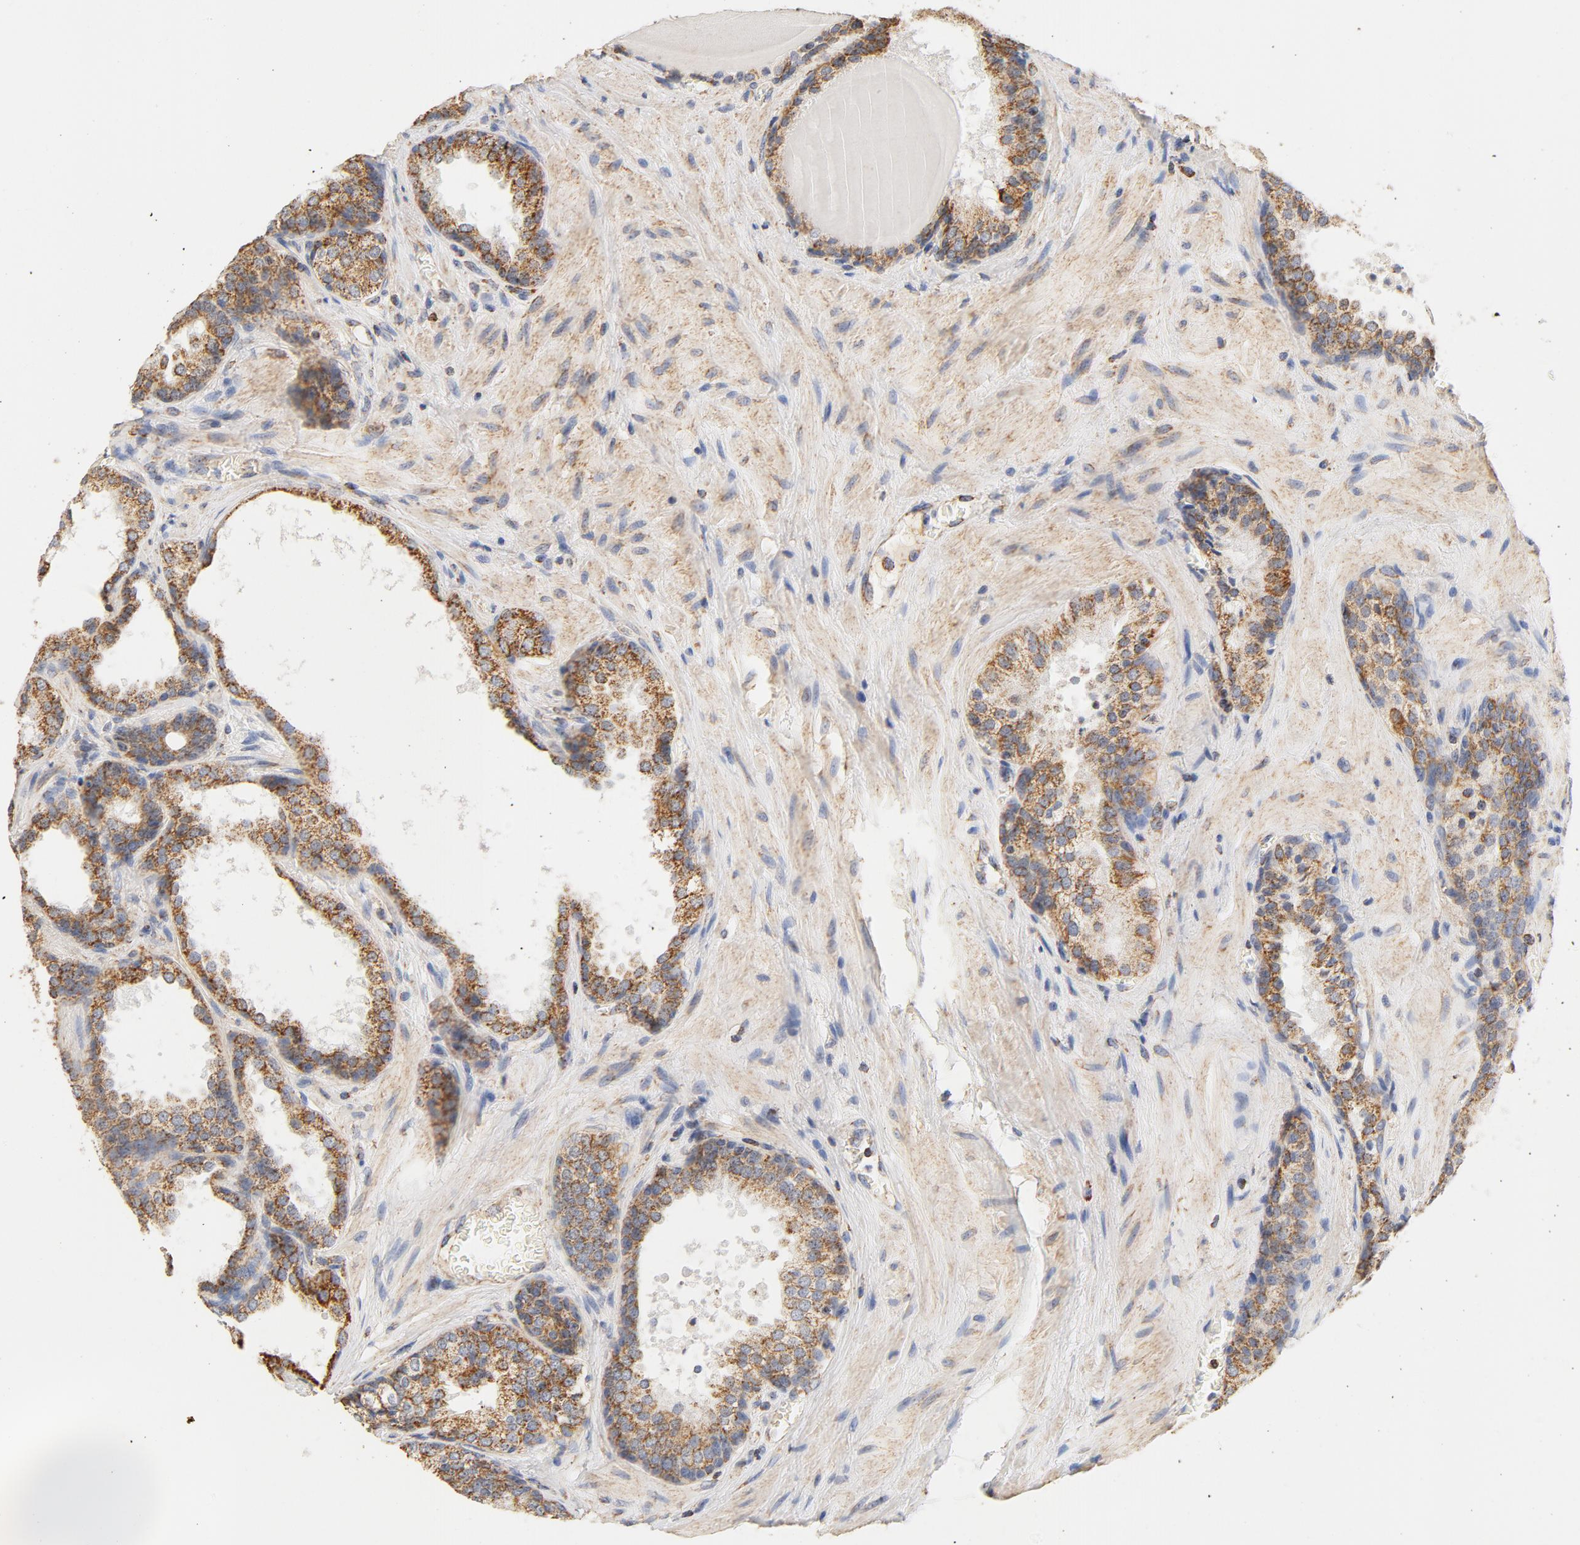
{"staining": {"intensity": "moderate", "quantity": ">75%", "location": "cytoplasmic/membranous"}, "tissue": "prostate cancer", "cell_type": "Tumor cells", "image_type": "cancer", "snomed": [{"axis": "morphology", "description": "Adenocarcinoma, High grade"}, {"axis": "topography", "description": "Prostate"}], "caption": "Immunohistochemical staining of prostate adenocarcinoma (high-grade) demonstrates medium levels of moderate cytoplasmic/membranous staining in about >75% of tumor cells.", "gene": "COX4I1", "patient": {"sex": "male", "age": 70}}